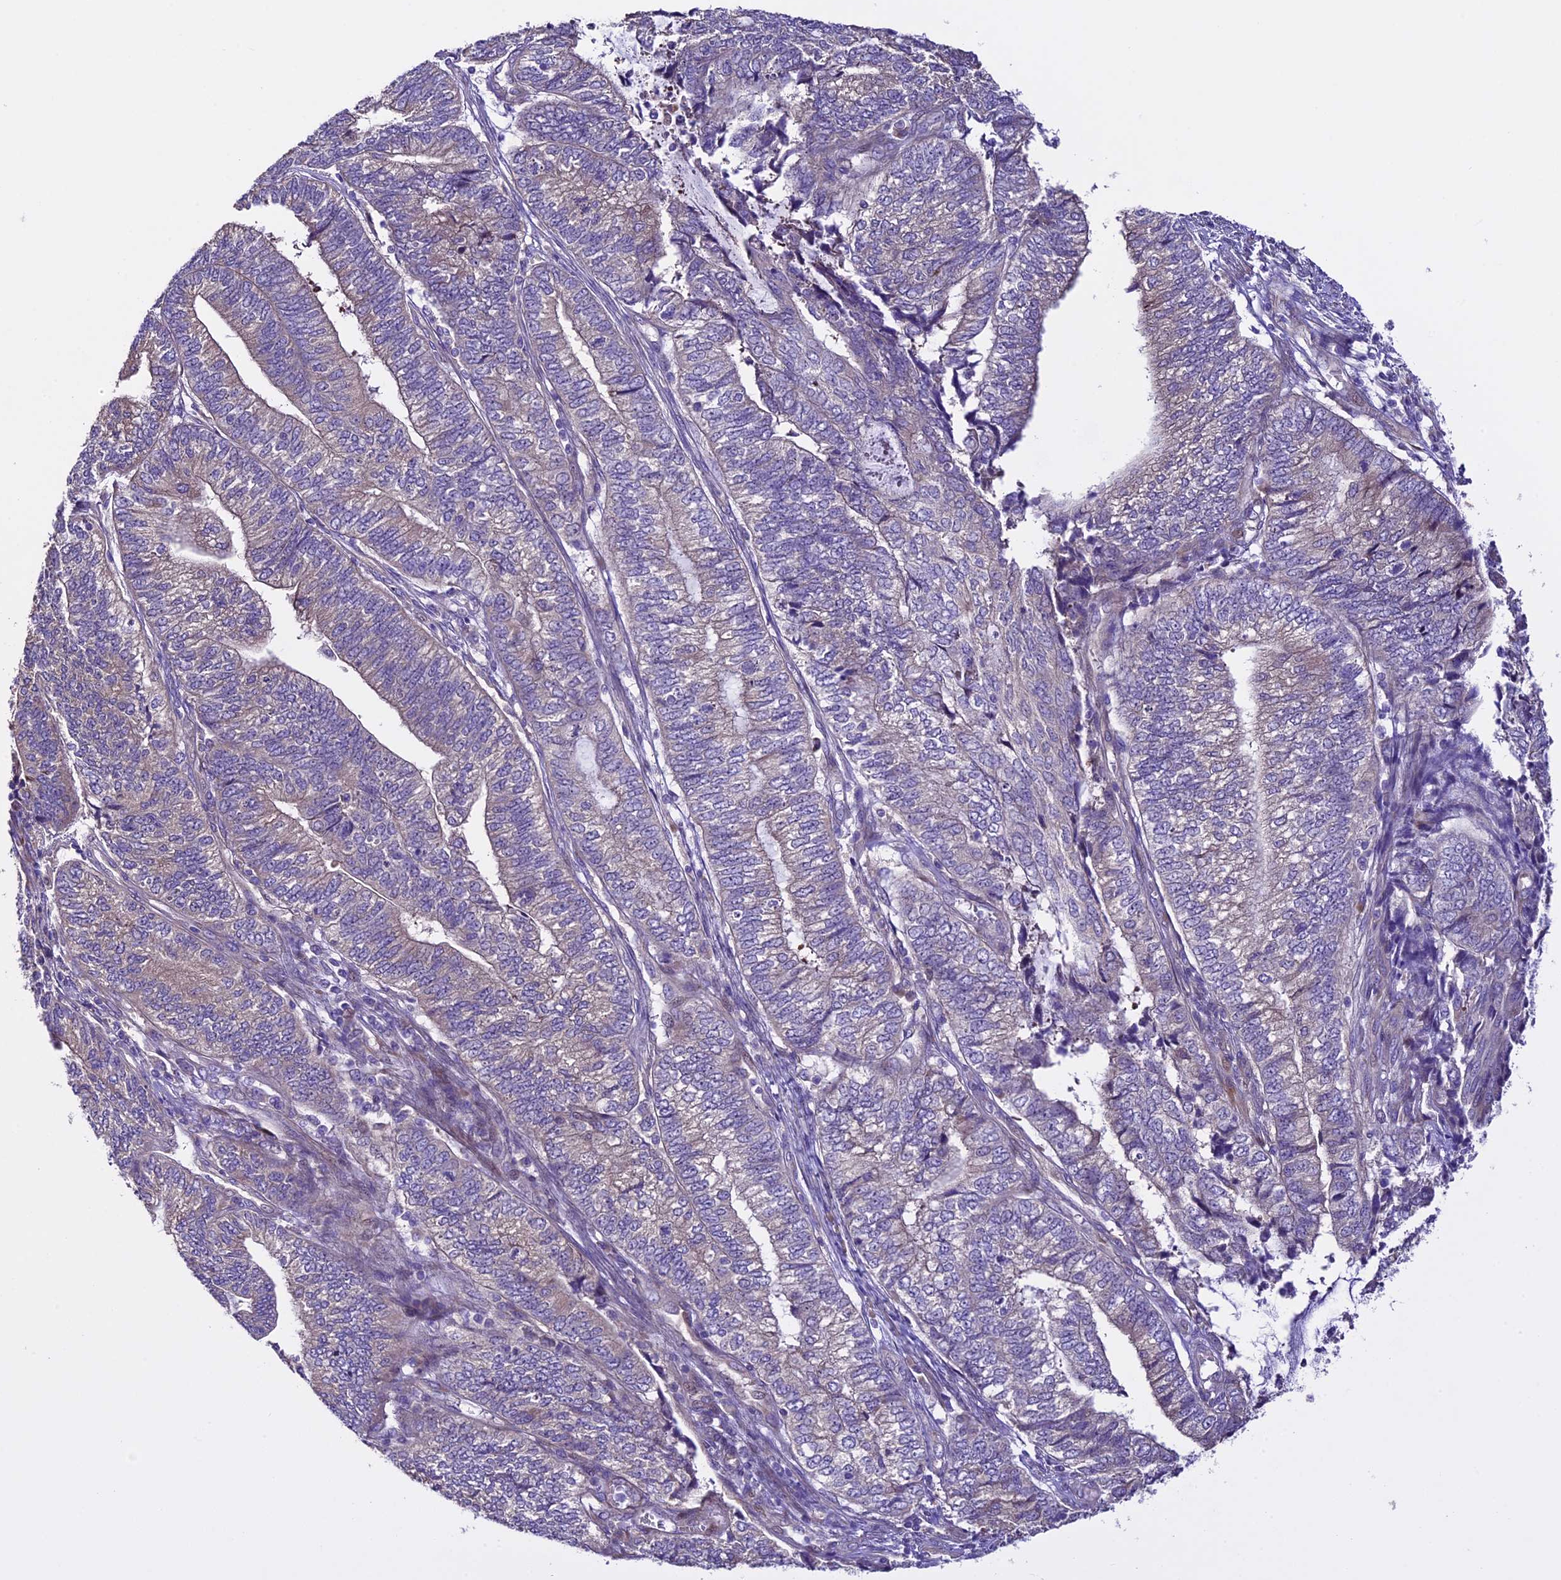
{"staining": {"intensity": "weak", "quantity": "<25%", "location": "cytoplasmic/membranous"}, "tissue": "endometrial cancer", "cell_type": "Tumor cells", "image_type": "cancer", "snomed": [{"axis": "morphology", "description": "Adenocarcinoma, NOS"}, {"axis": "topography", "description": "Uterus"}, {"axis": "topography", "description": "Endometrium"}], "caption": "The image displays no staining of tumor cells in adenocarcinoma (endometrial).", "gene": "SPIRE1", "patient": {"sex": "female", "age": 70}}